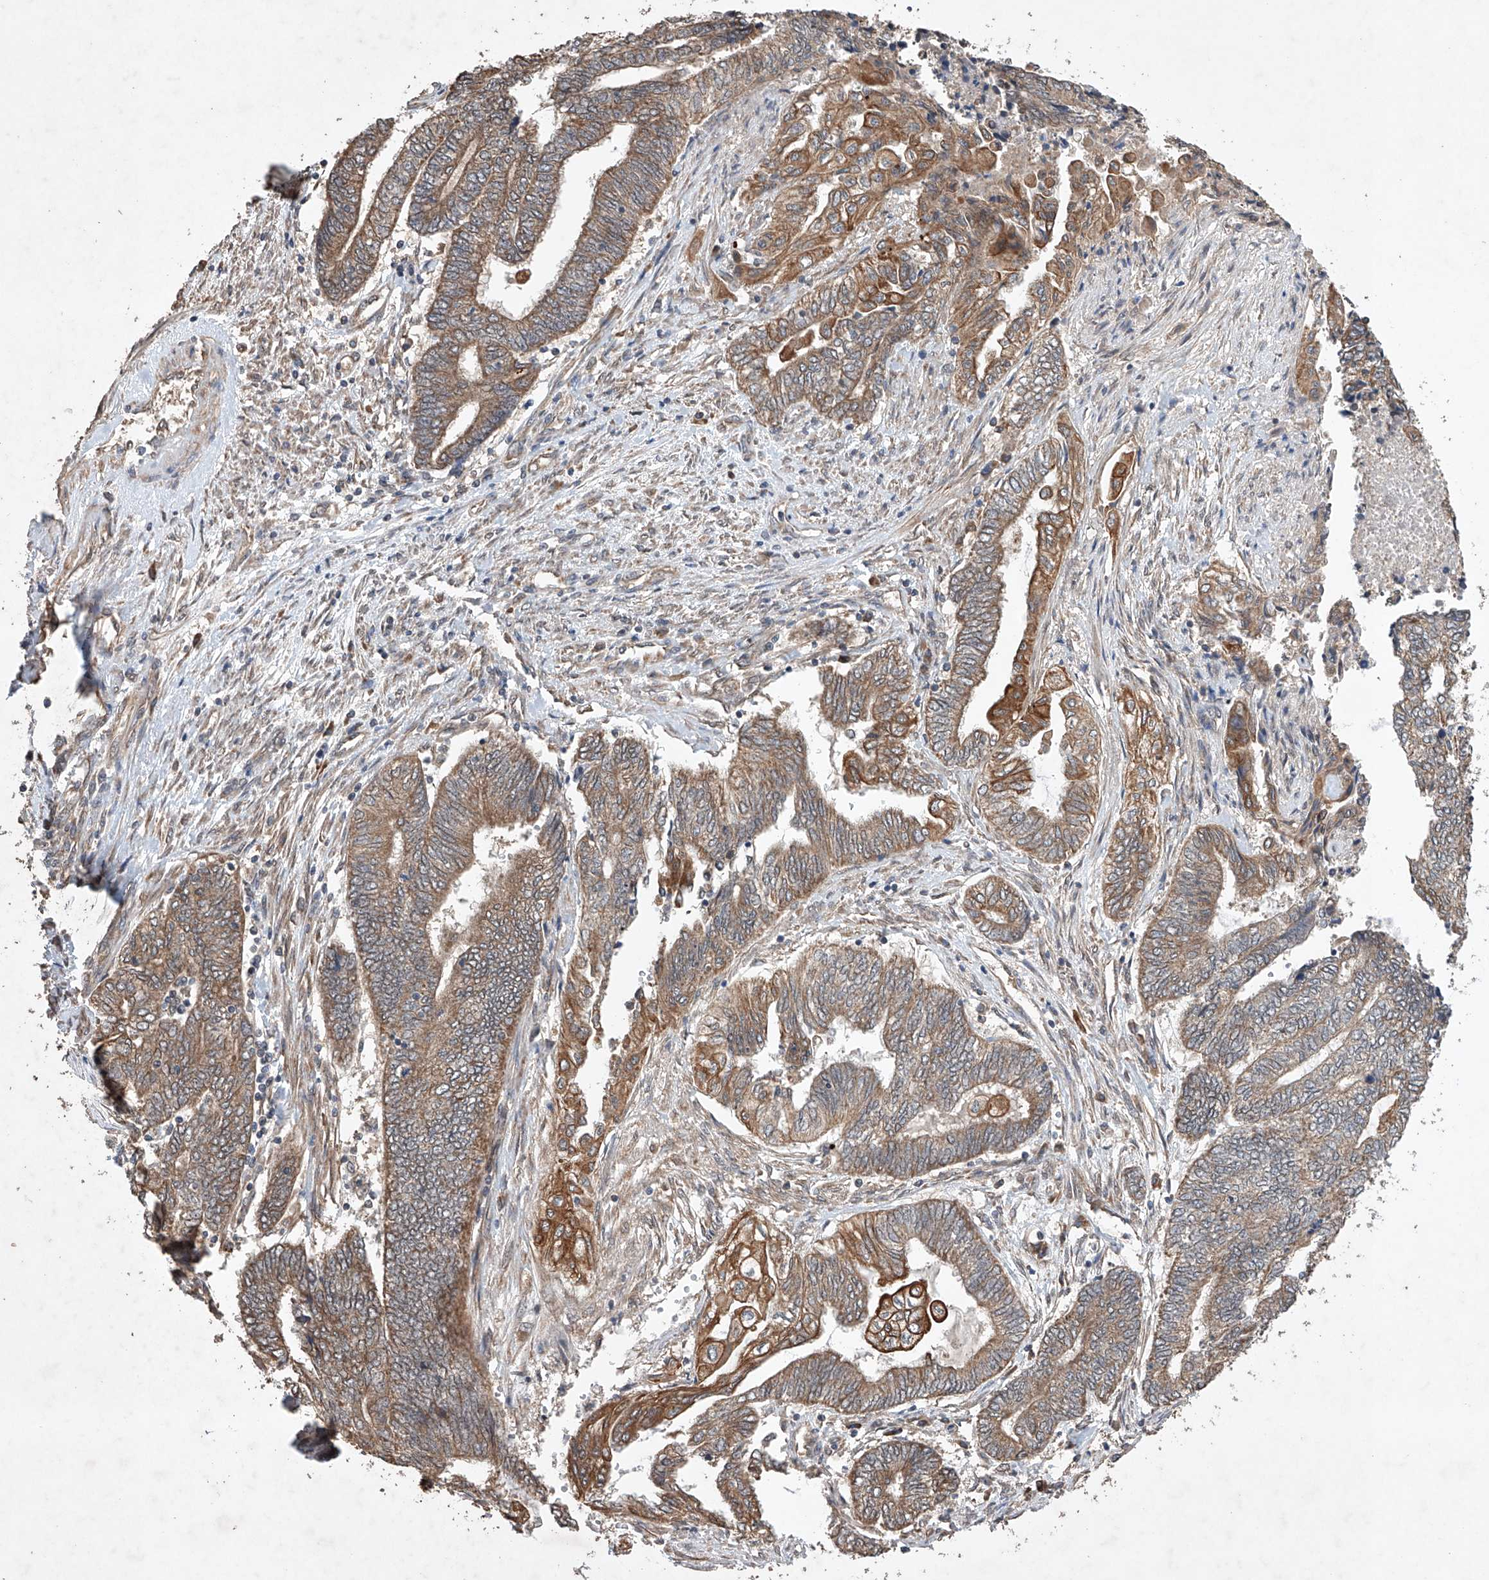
{"staining": {"intensity": "moderate", "quantity": ">75%", "location": "cytoplasmic/membranous"}, "tissue": "endometrial cancer", "cell_type": "Tumor cells", "image_type": "cancer", "snomed": [{"axis": "morphology", "description": "Adenocarcinoma, NOS"}, {"axis": "topography", "description": "Uterus"}, {"axis": "topography", "description": "Endometrium"}], "caption": "A brown stain labels moderate cytoplasmic/membranous positivity of a protein in human endometrial cancer tumor cells.", "gene": "LURAP1", "patient": {"sex": "female", "age": 70}}